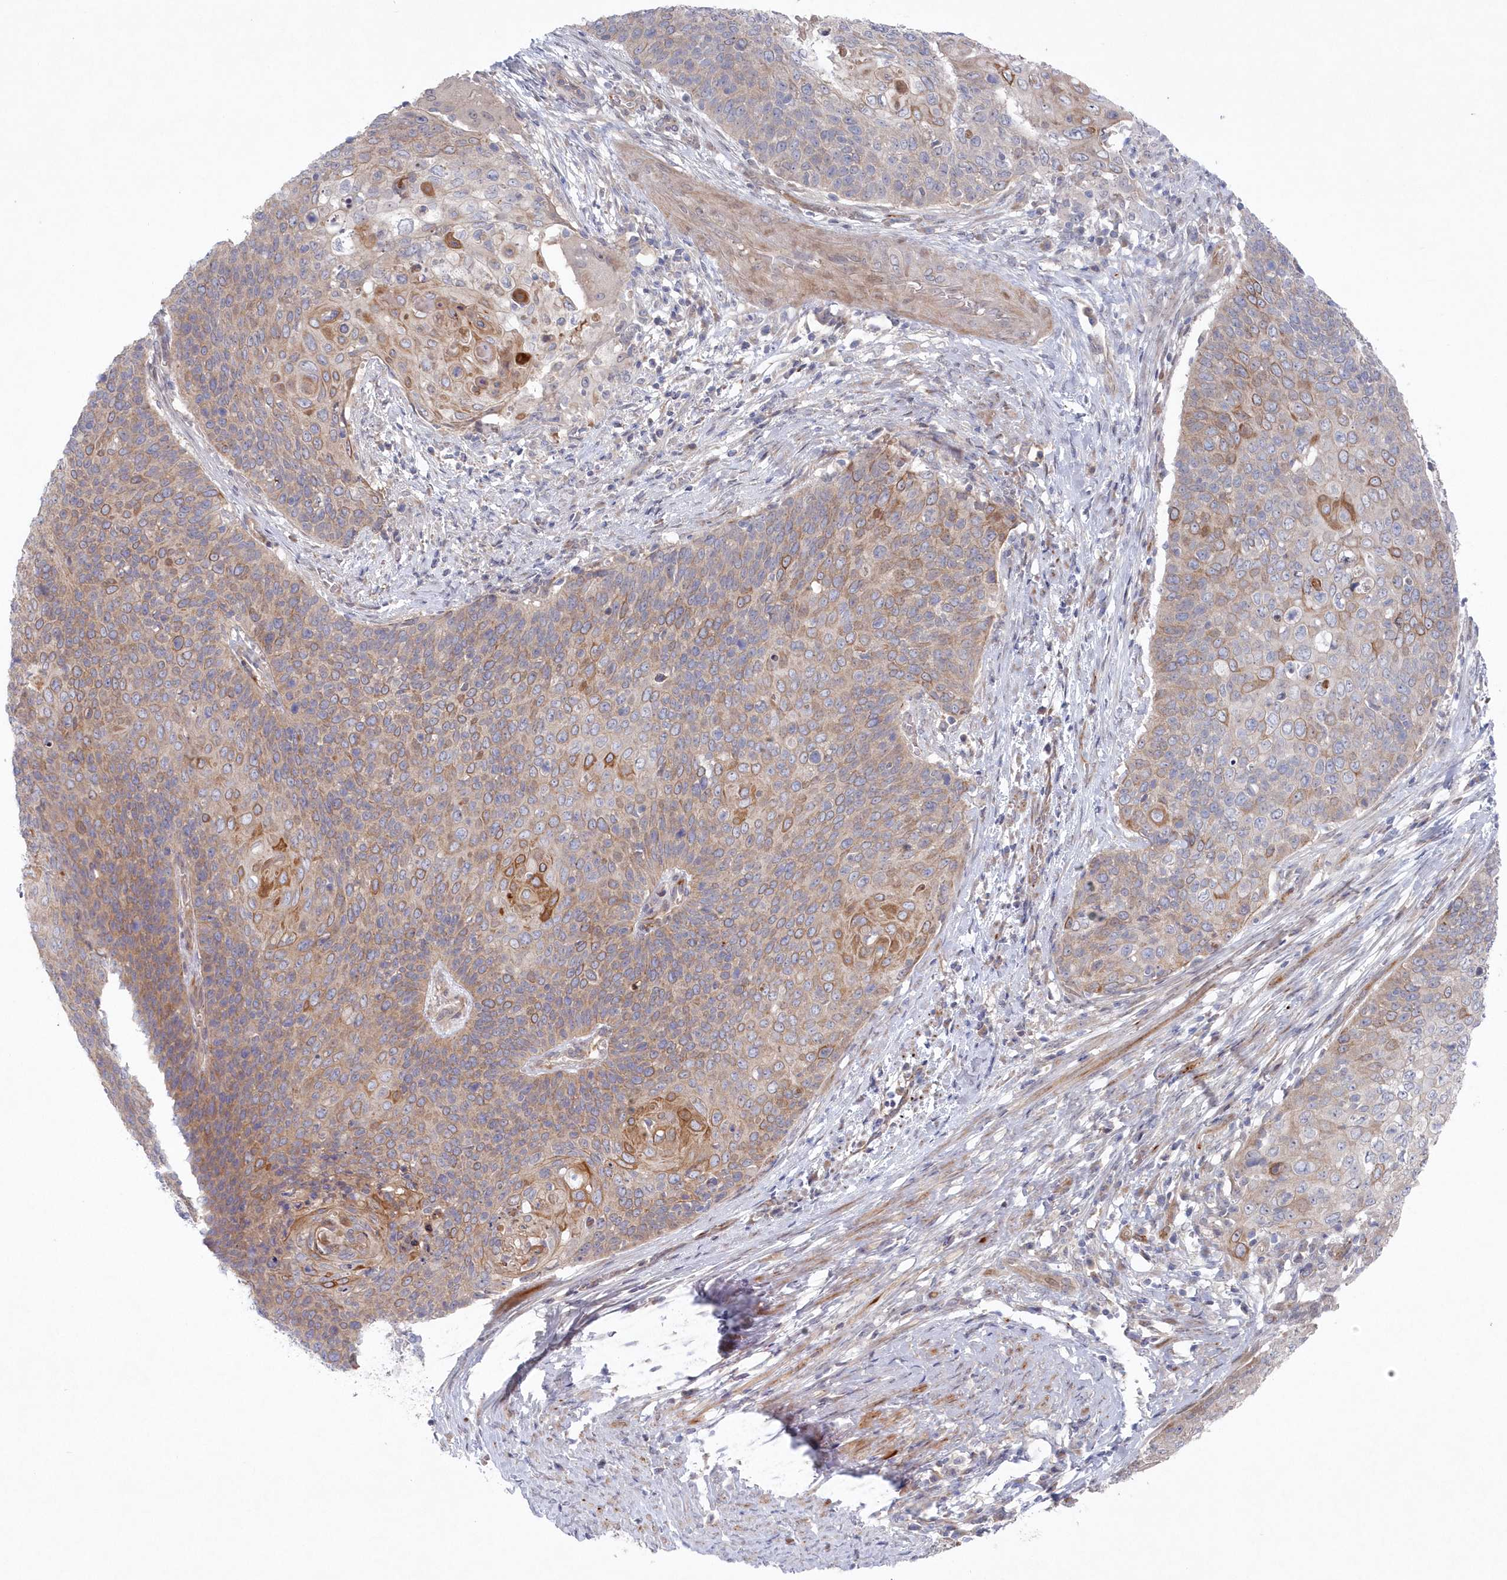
{"staining": {"intensity": "moderate", "quantity": "<25%", "location": "cytoplasmic/membranous"}, "tissue": "cervical cancer", "cell_type": "Tumor cells", "image_type": "cancer", "snomed": [{"axis": "morphology", "description": "Squamous cell carcinoma, NOS"}, {"axis": "topography", "description": "Cervix"}], "caption": "This micrograph shows cervical cancer (squamous cell carcinoma) stained with immunohistochemistry (IHC) to label a protein in brown. The cytoplasmic/membranous of tumor cells show moderate positivity for the protein. Nuclei are counter-stained blue.", "gene": "KIAA1586", "patient": {"sex": "female", "age": 39}}